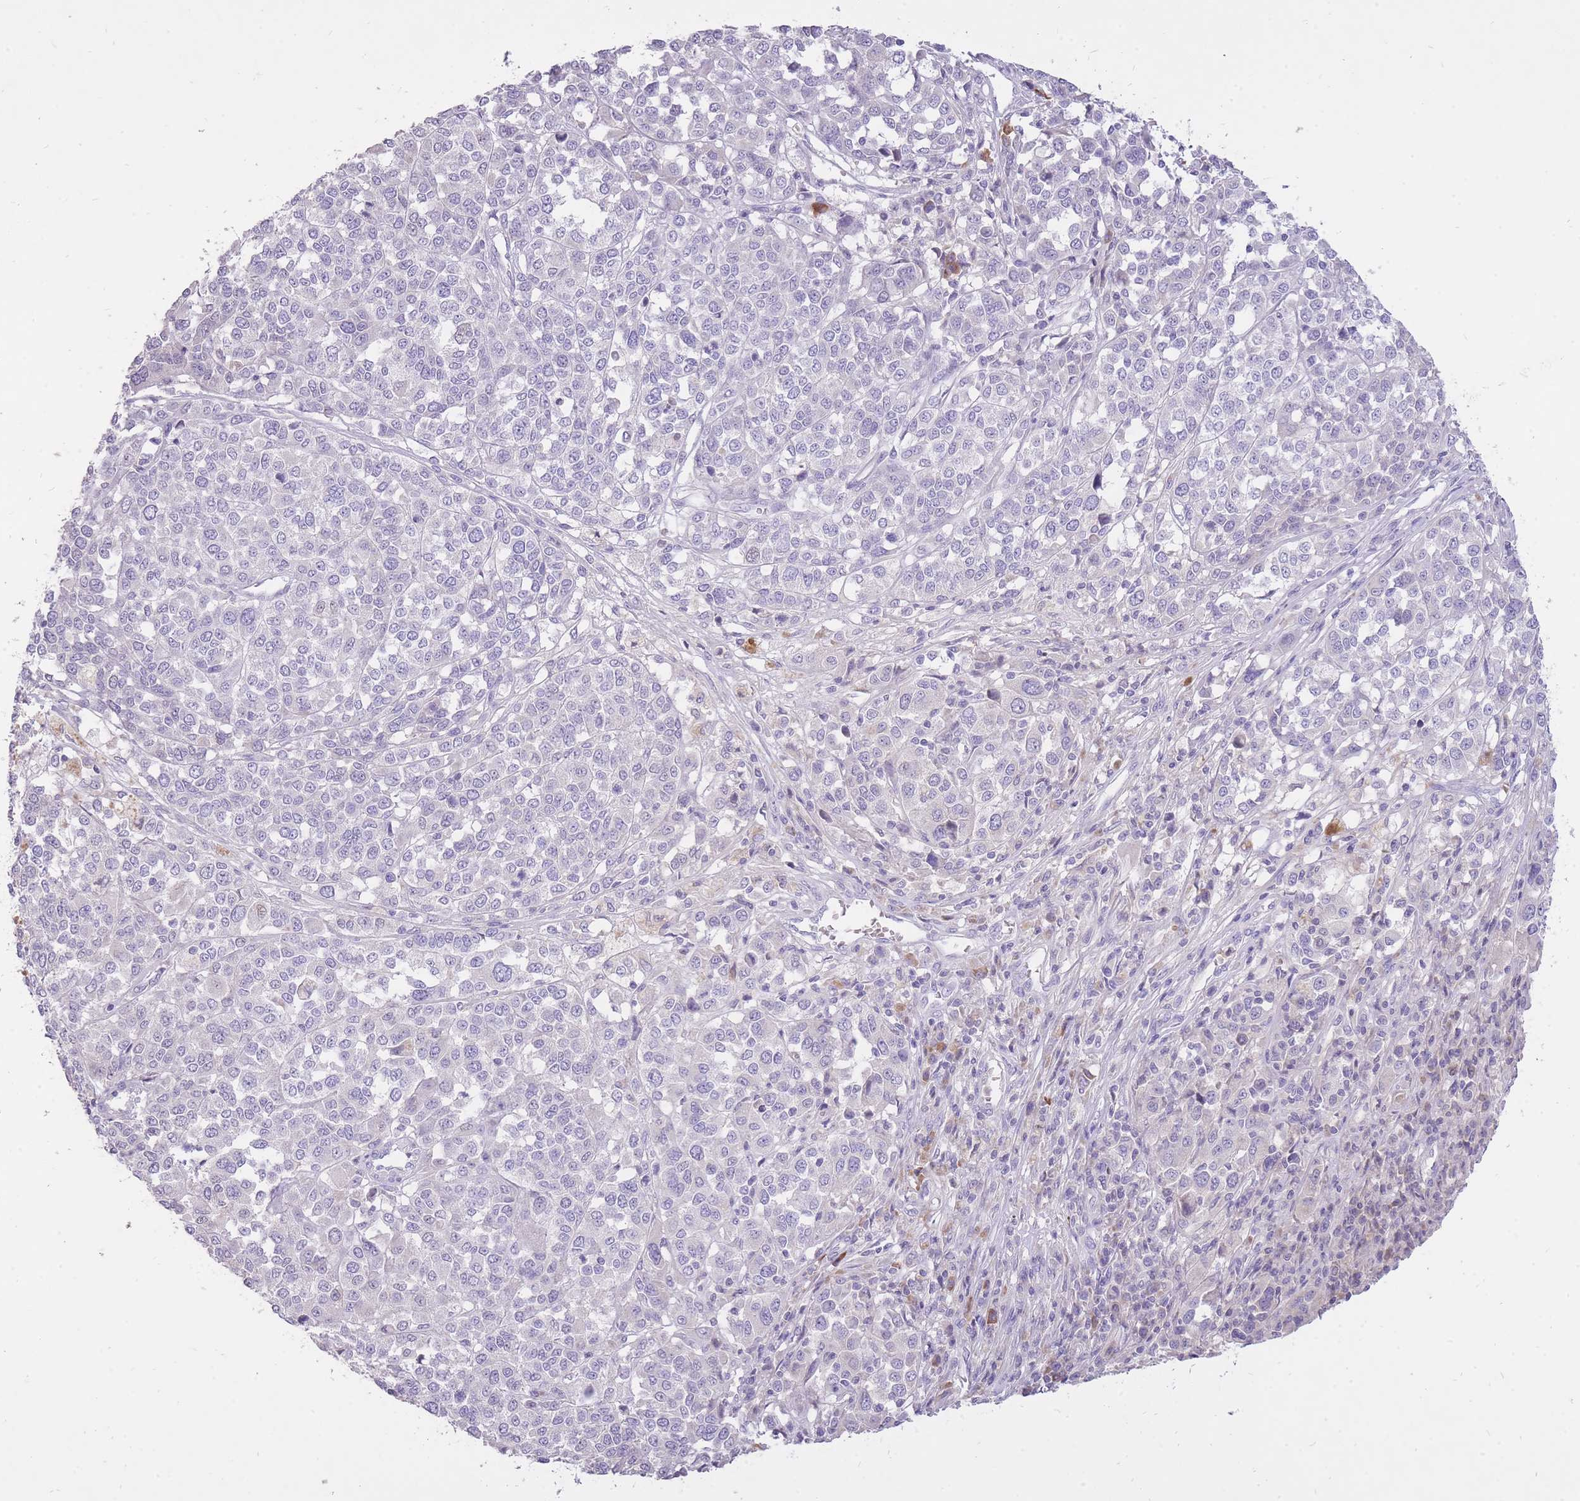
{"staining": {"intensity": "negative", "quantity": "none", "location": "none"}, "tissue": "melanoma", "cell_type": "Tumor cells", "image_type": "cancer", "snomed": [{"axis": "morphology", "description": "Malignant melanoma, Metastatic site"}, {"axis": "topography", "description": "Lymph node"}], "caption": "The micrograph exhibits no staining of tumor cells in malignant melanoma (metastatic site).", "gene": "FRG2C", "patient": {"sex": "male", "age": 44}}